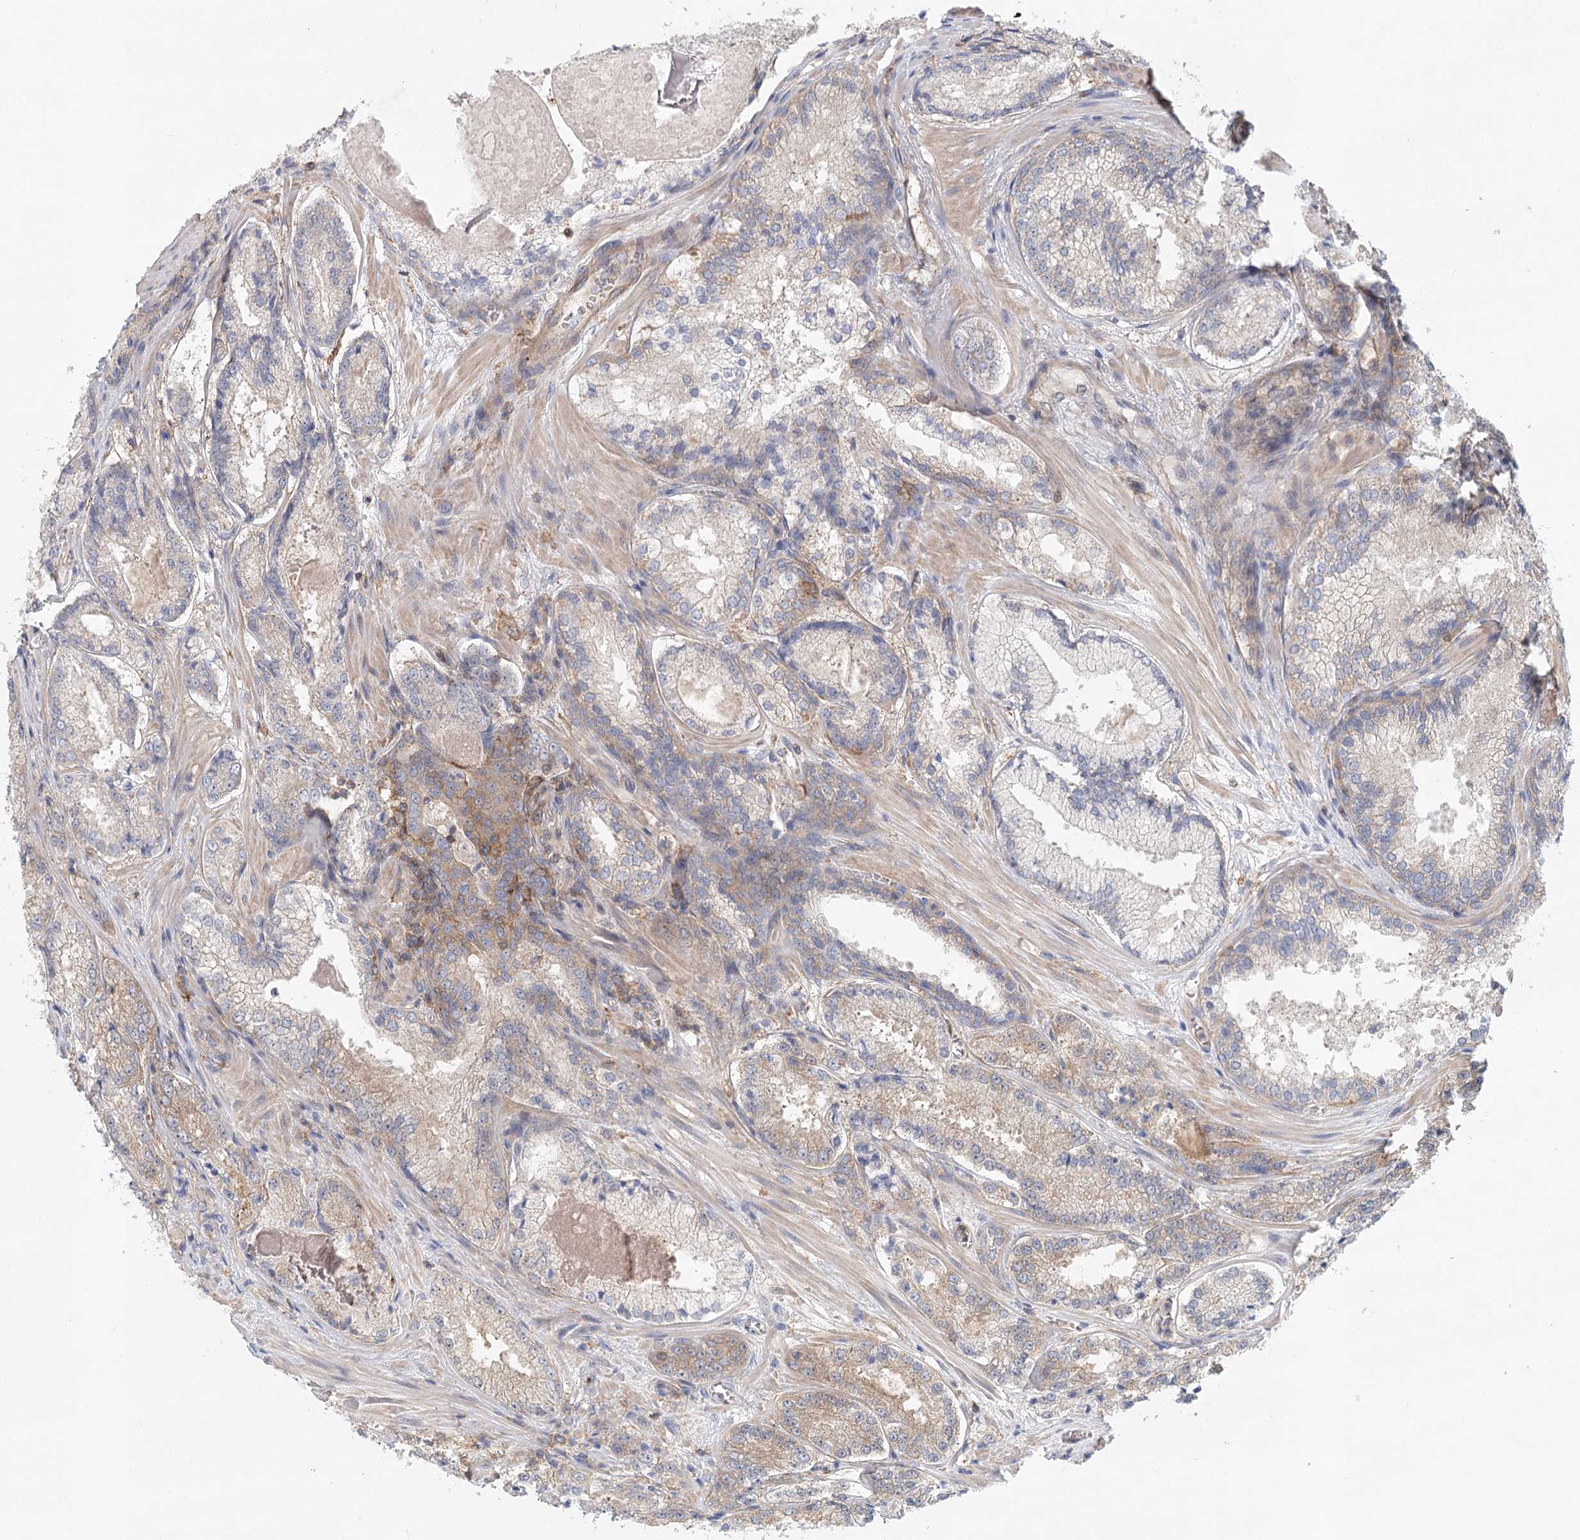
{"staining": {"intensity": "moderate", "quantity": "<25%", "location": "cytoplasmic/membranous"}, "tissue": "prostate cancer", "cell_type": "Tumor cells", "image_type": "cancer", "snomed": [{"axis": "morphology", "description": "Adenocarcinoma, Low grade"}, {"axis": "topography", "description": "Prostate"}], "caption": "DAB (3,3'-diaminobenzidine) immunohistochemical staining of human adenocarcinoma (low-grade) (prostate) shows moderate cytoplasmic/membranous protein positivity in approximately <25% of tumor cells.", "gene": "UMPS", "patient": {"sex": "male", "age": 74}}